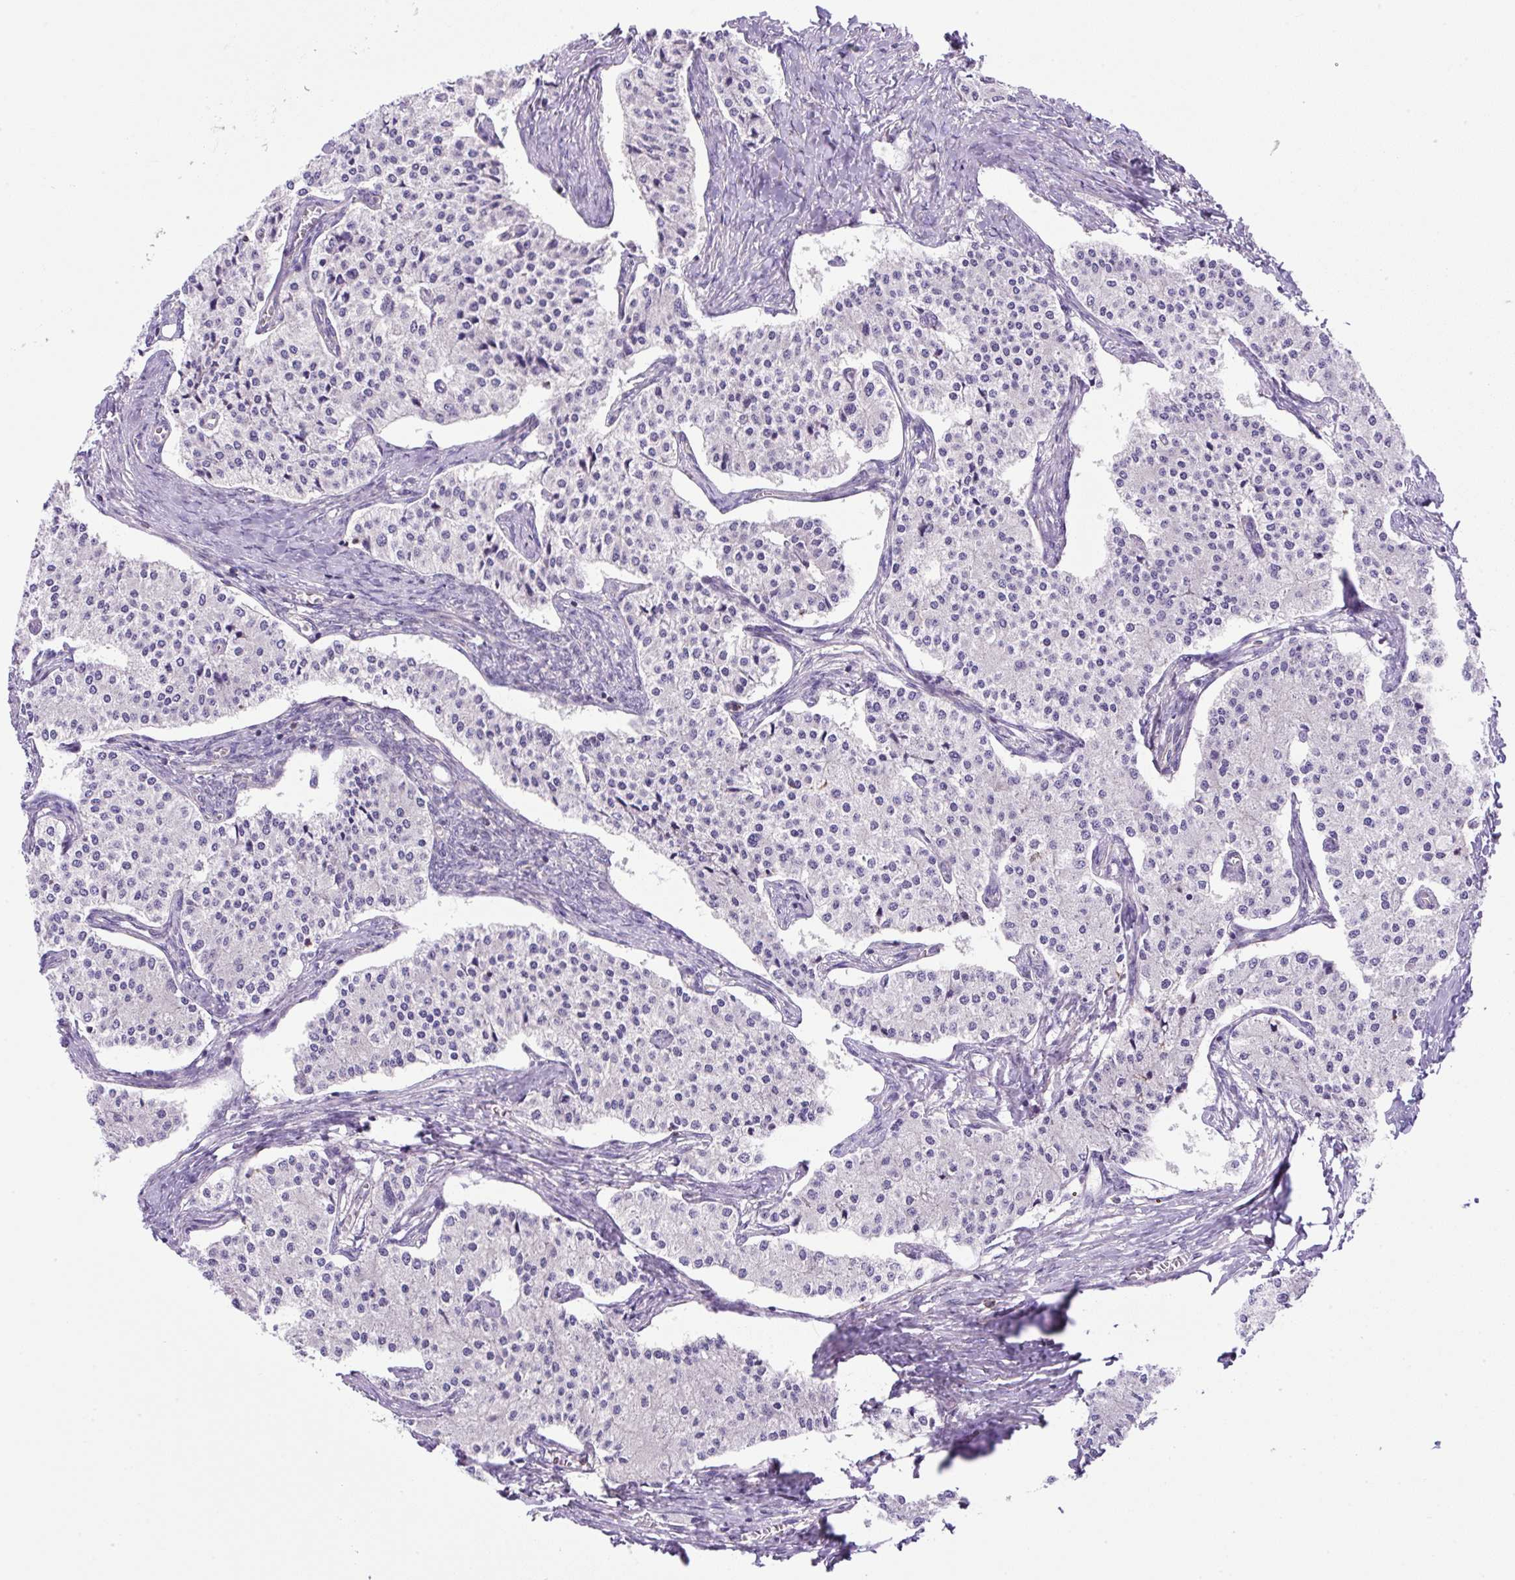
{"staining": {"intensity": "negative", "quantity": "none", "location": "none"}, "tissue": "carcinoid", "cell_type": "Tumor cells", "image_type": "cancer", "snomed": [{"axis": "morphology", "description": "Carcinoid, malignant, NOS"}, {"axis": "topography", "description": "Colon"}], "caption": "Human carcinoid stained for a protein using immunohistochemistry shows no staining in tumor cells.", "gene": "NPTN", "patient": {"sex": "female", "age": 52}}